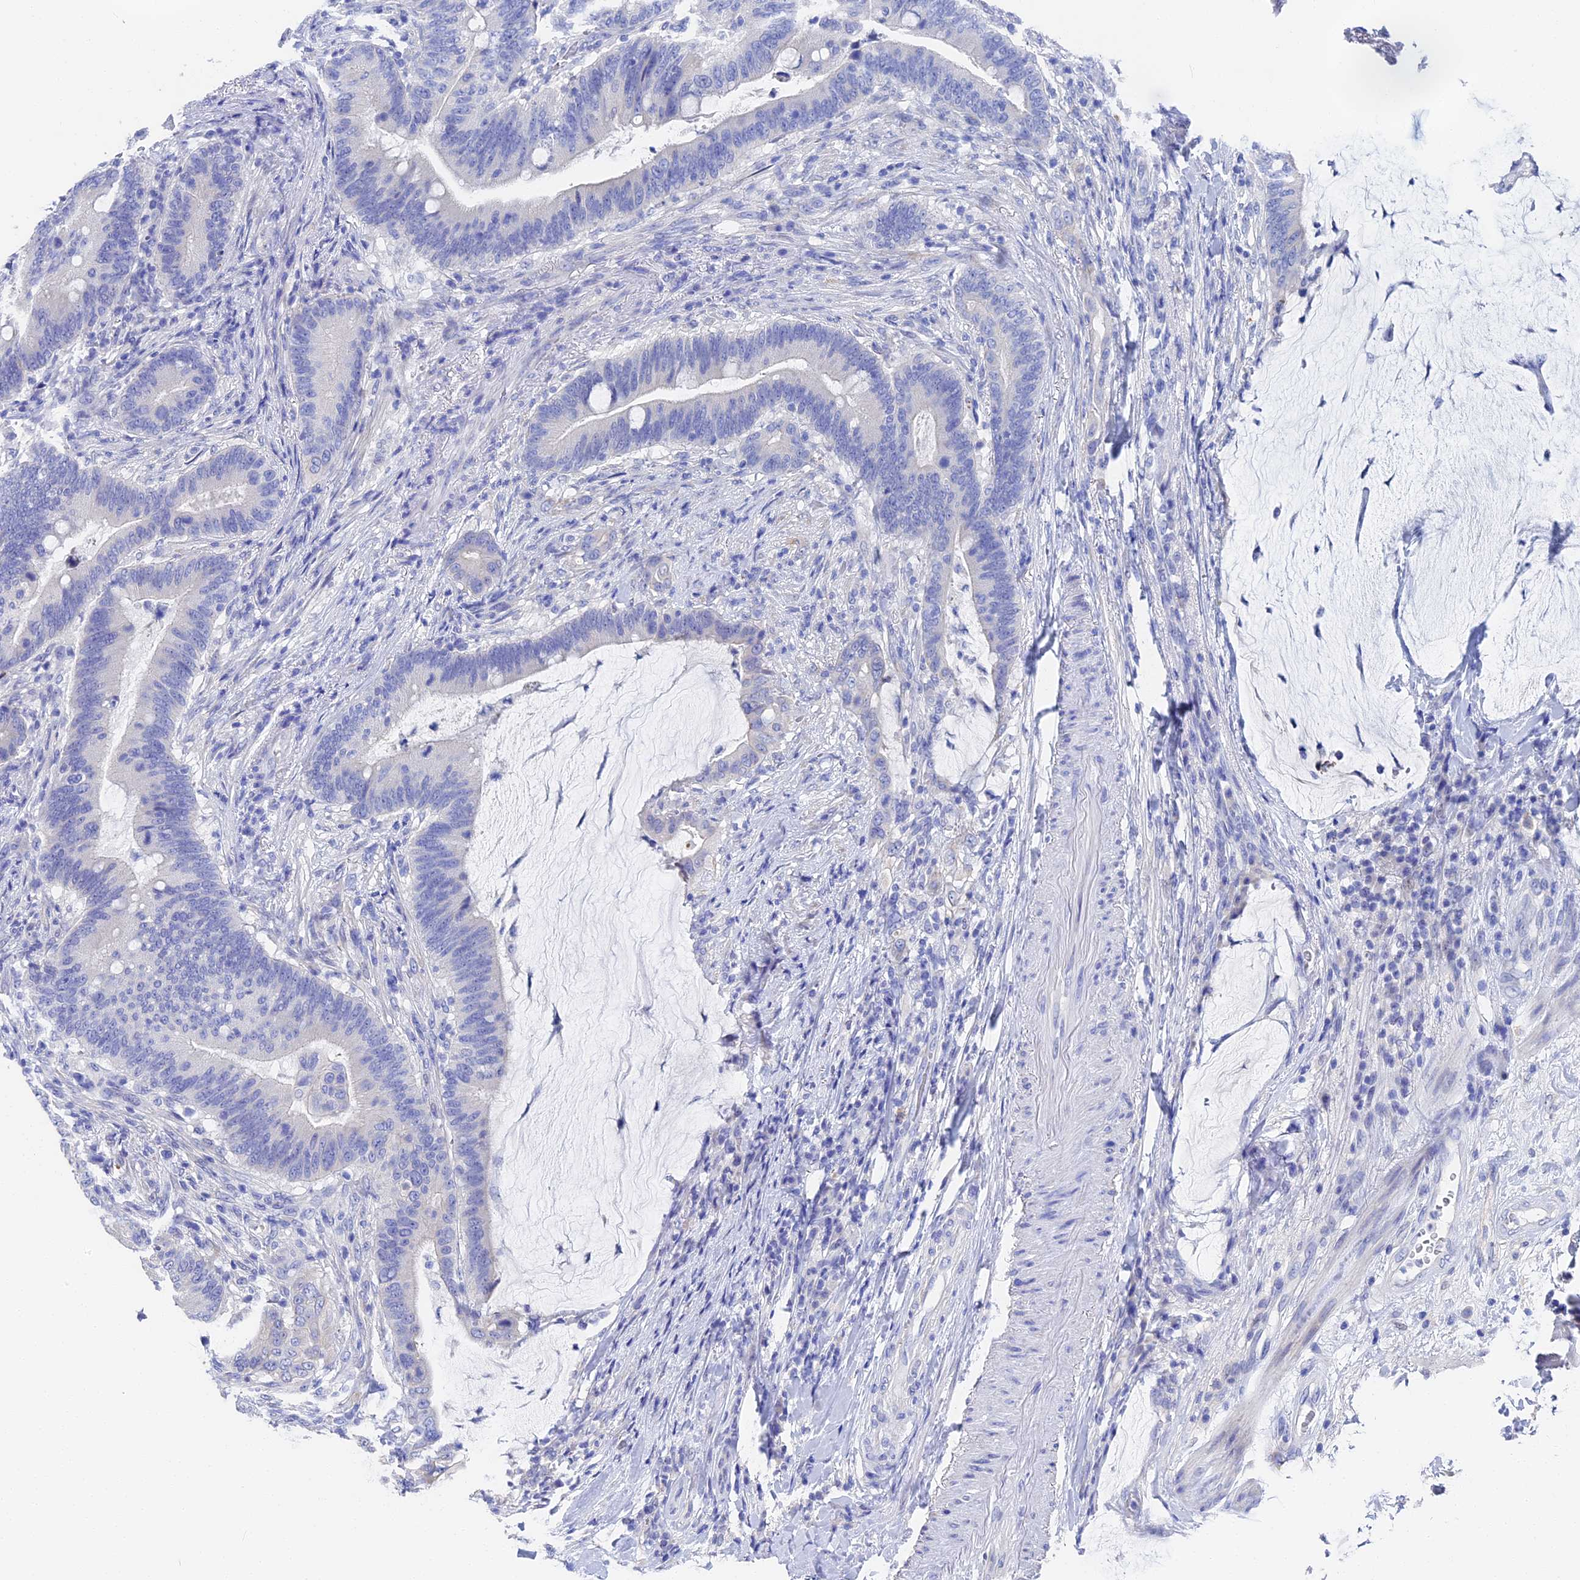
{"staining": {"intensity": "negative", "quantity": "none", "location": "none"}, "tissue": "colorectal cancer", "cell_type": "Tumor cells", "image_type": "cancer", "snomed": [{"axis": "morphology", "description": "Adenocarcinoma, NOS"}, {"axis": "topography", "description": "Colon"}], "caption": "There is no significant expression in tumor cells of adenocarcinoma (colorectal). (DAB (3,3'-diaminobenzidine) IHC, high magnification).", "gene": "VPS33B", "patient": {"sex": "female", "age": 66}}